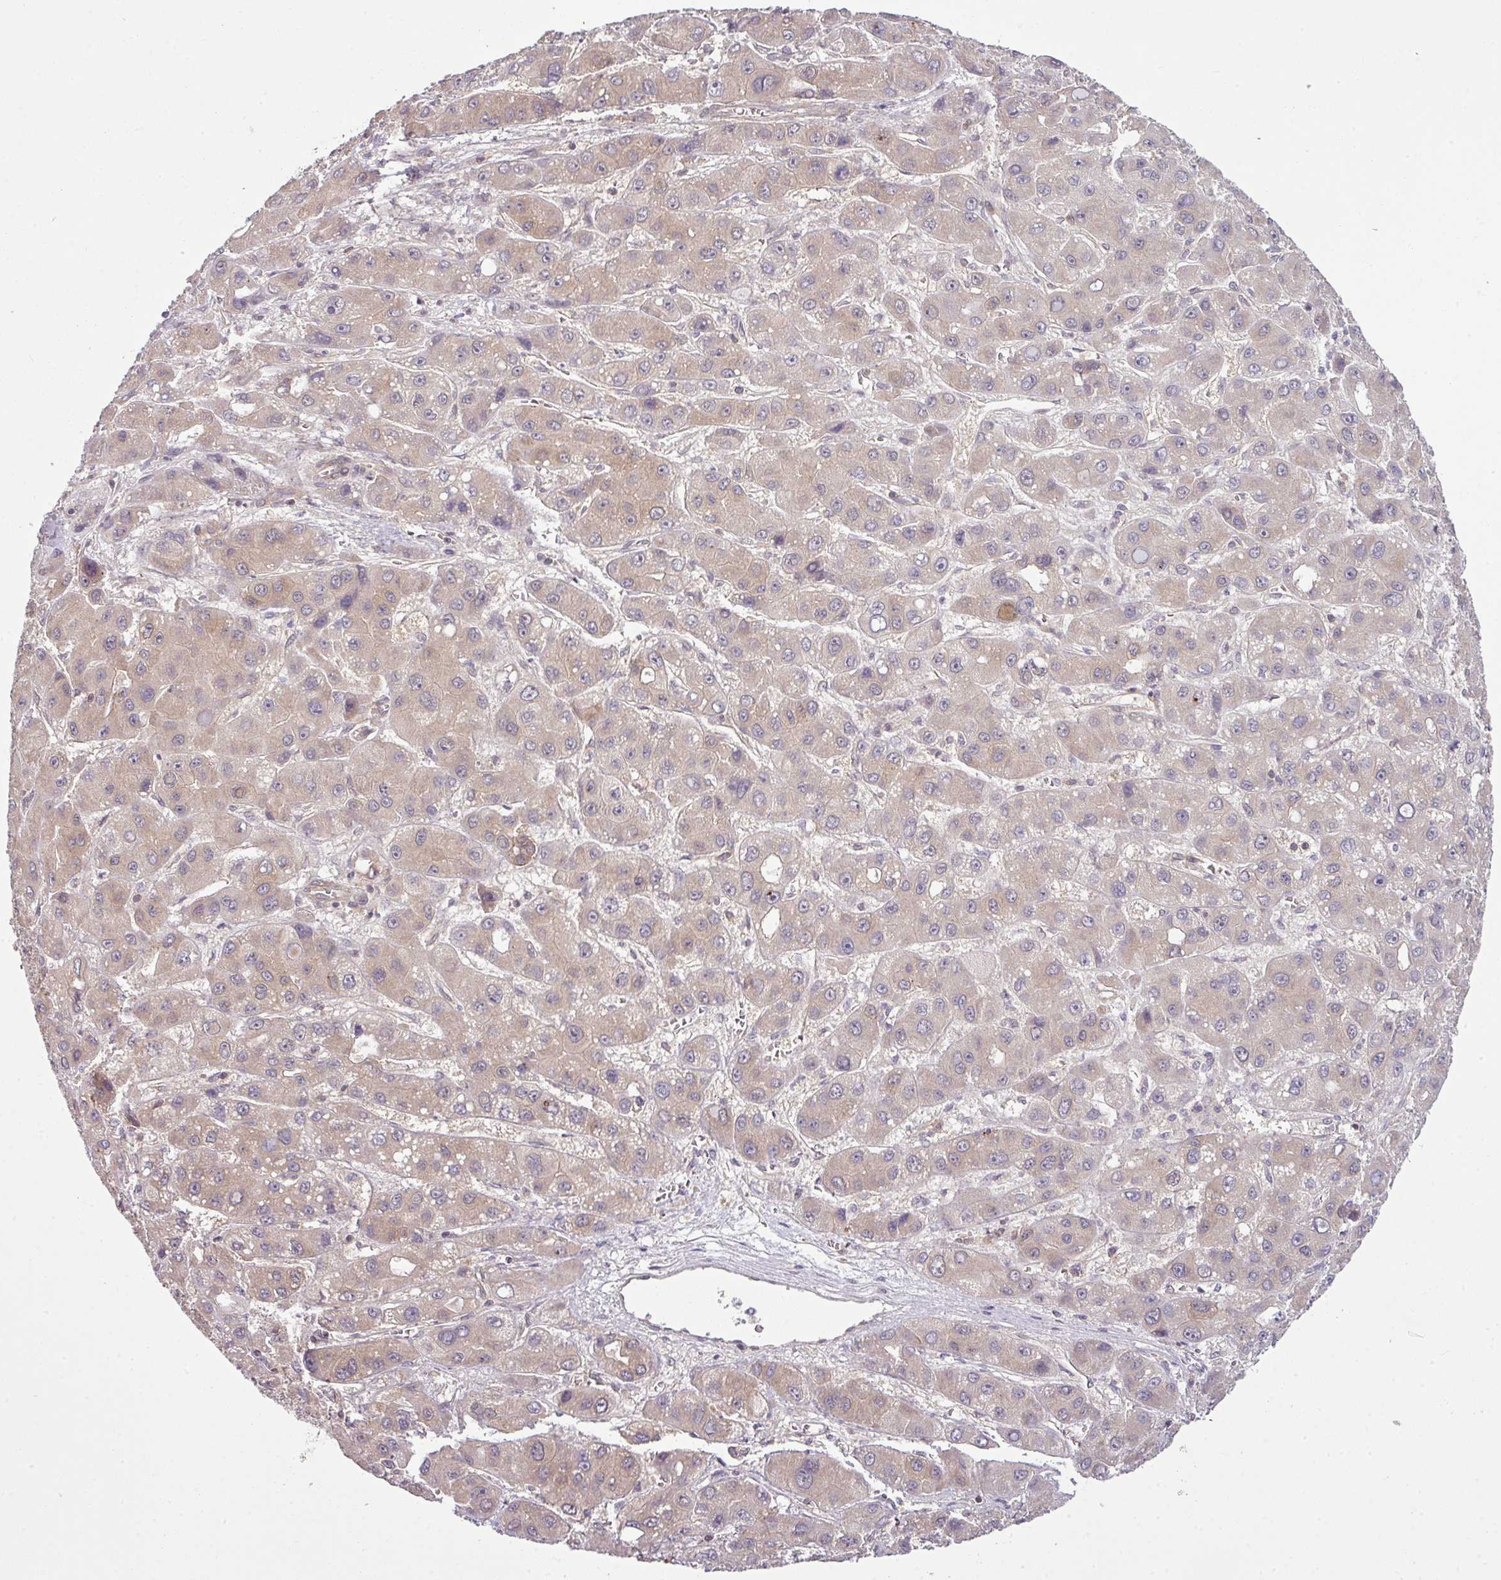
{"staining": {"intensity": "weak", "quantity": ">75%", "location": "cytoplasmic/membranous"}, "tissue": "liver cancer", "cell_type": "Tumor cells", "image_type": "cancer", "snomed": [{"axis": "morphology", "description": "Carcinoma, Hepatocellular, NOS"}, {"axis": "topography", "description": "Liver"}], "caption": "Immunohistochemical staining of liver hepatocellular carcinoma displays low levels of weak cytoplasmic/membranous protein positivity in about >75% of tumor cells. Using DAB (brown) and hematoxylin (blue) stains, captured at high magnification using brightfield microscopy.", "gene": "DERPC", "patient": {"sex": "male", "age": 55}}